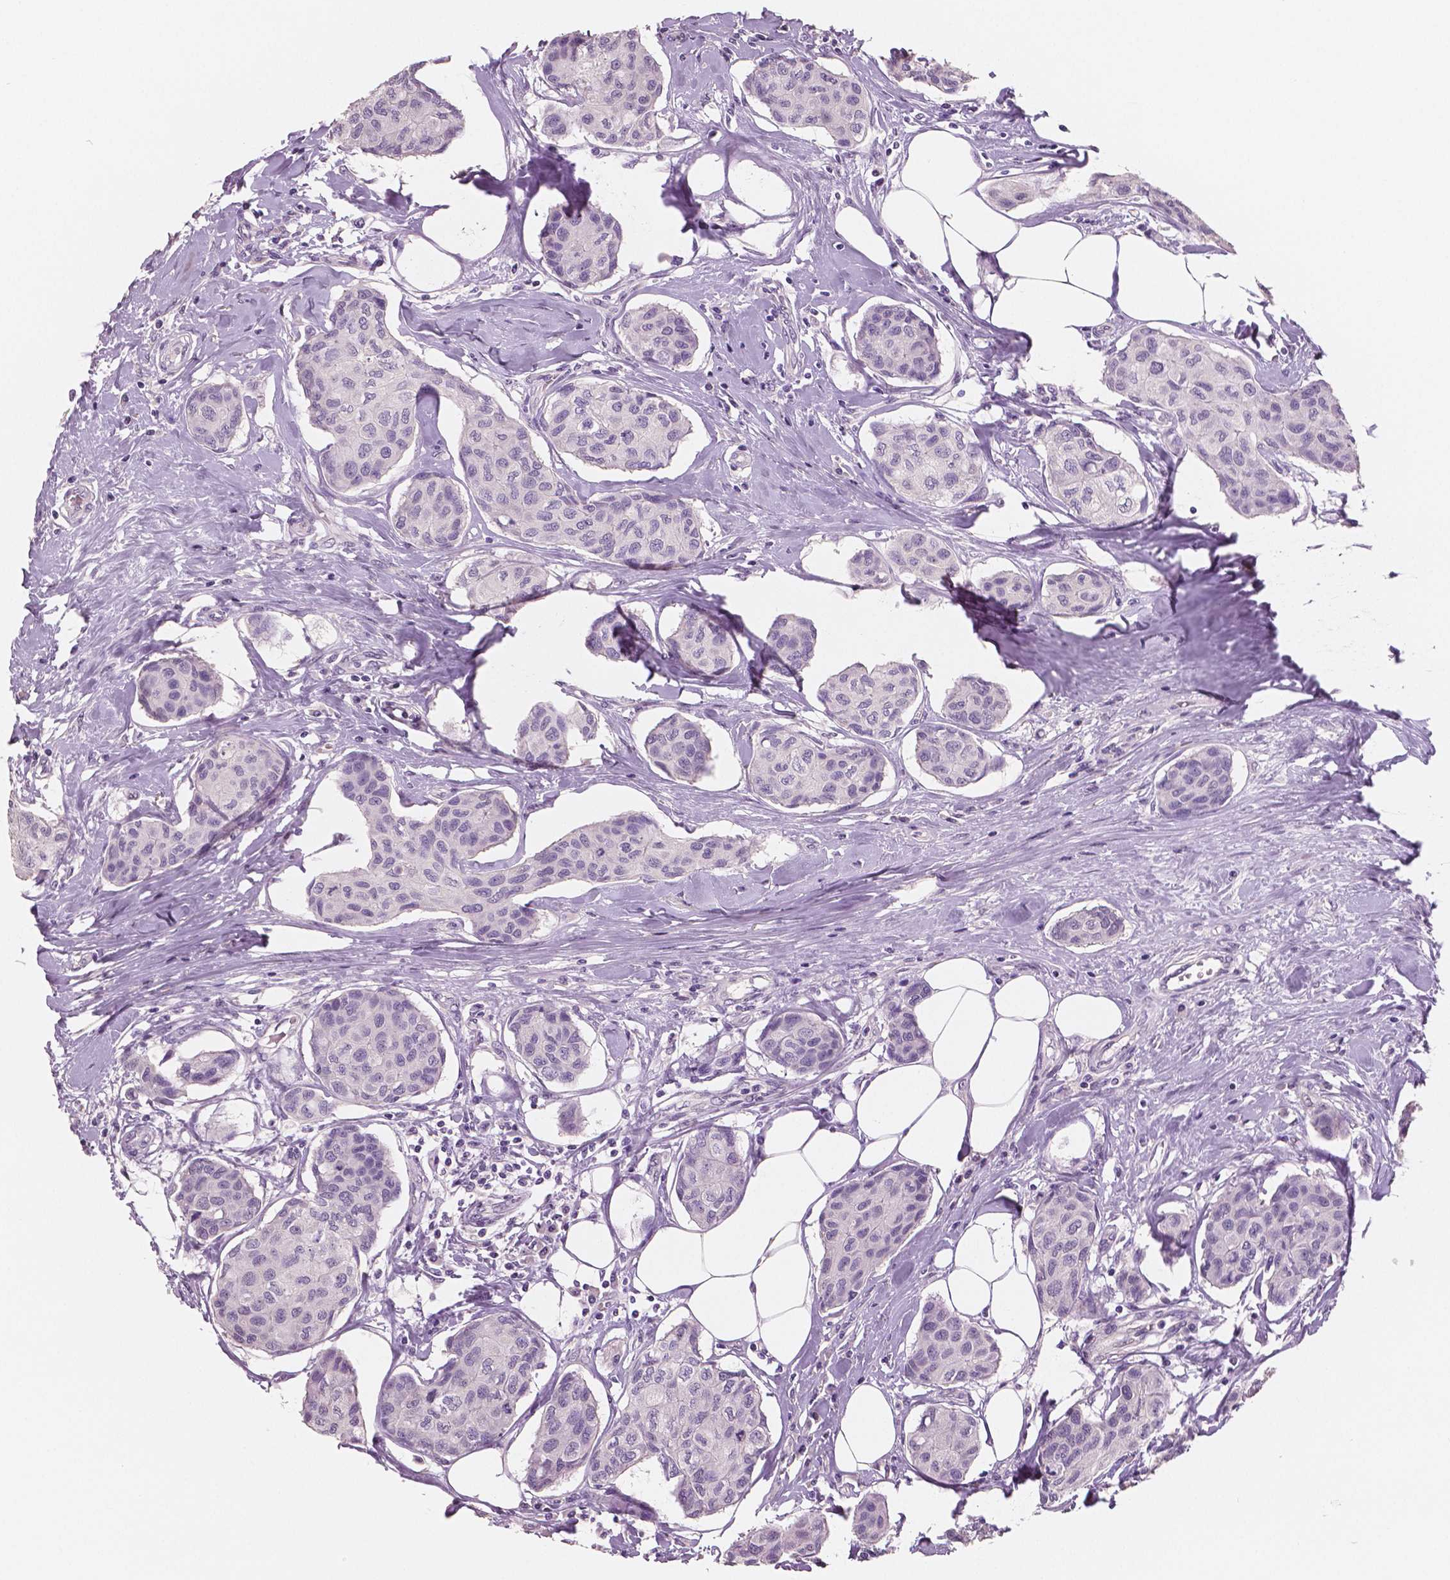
{"staining": {"intensity": "negative", "quantity": "none", "location": "none"}, "tissue": "breast cancer", "cell_type": "Tumor cells", "image_type": "cancer", "snomed": [{"axis": "morphology", "description": "Duct carcinoma"}, {"axis": "topography", "description": "Breast"}], "caption": "DAB immunohistochemical staining of breast cancer reveals no significant expression in tumor cells.", "gene": "NECAB2", "patient": {"sex": "female", "age": 80}}